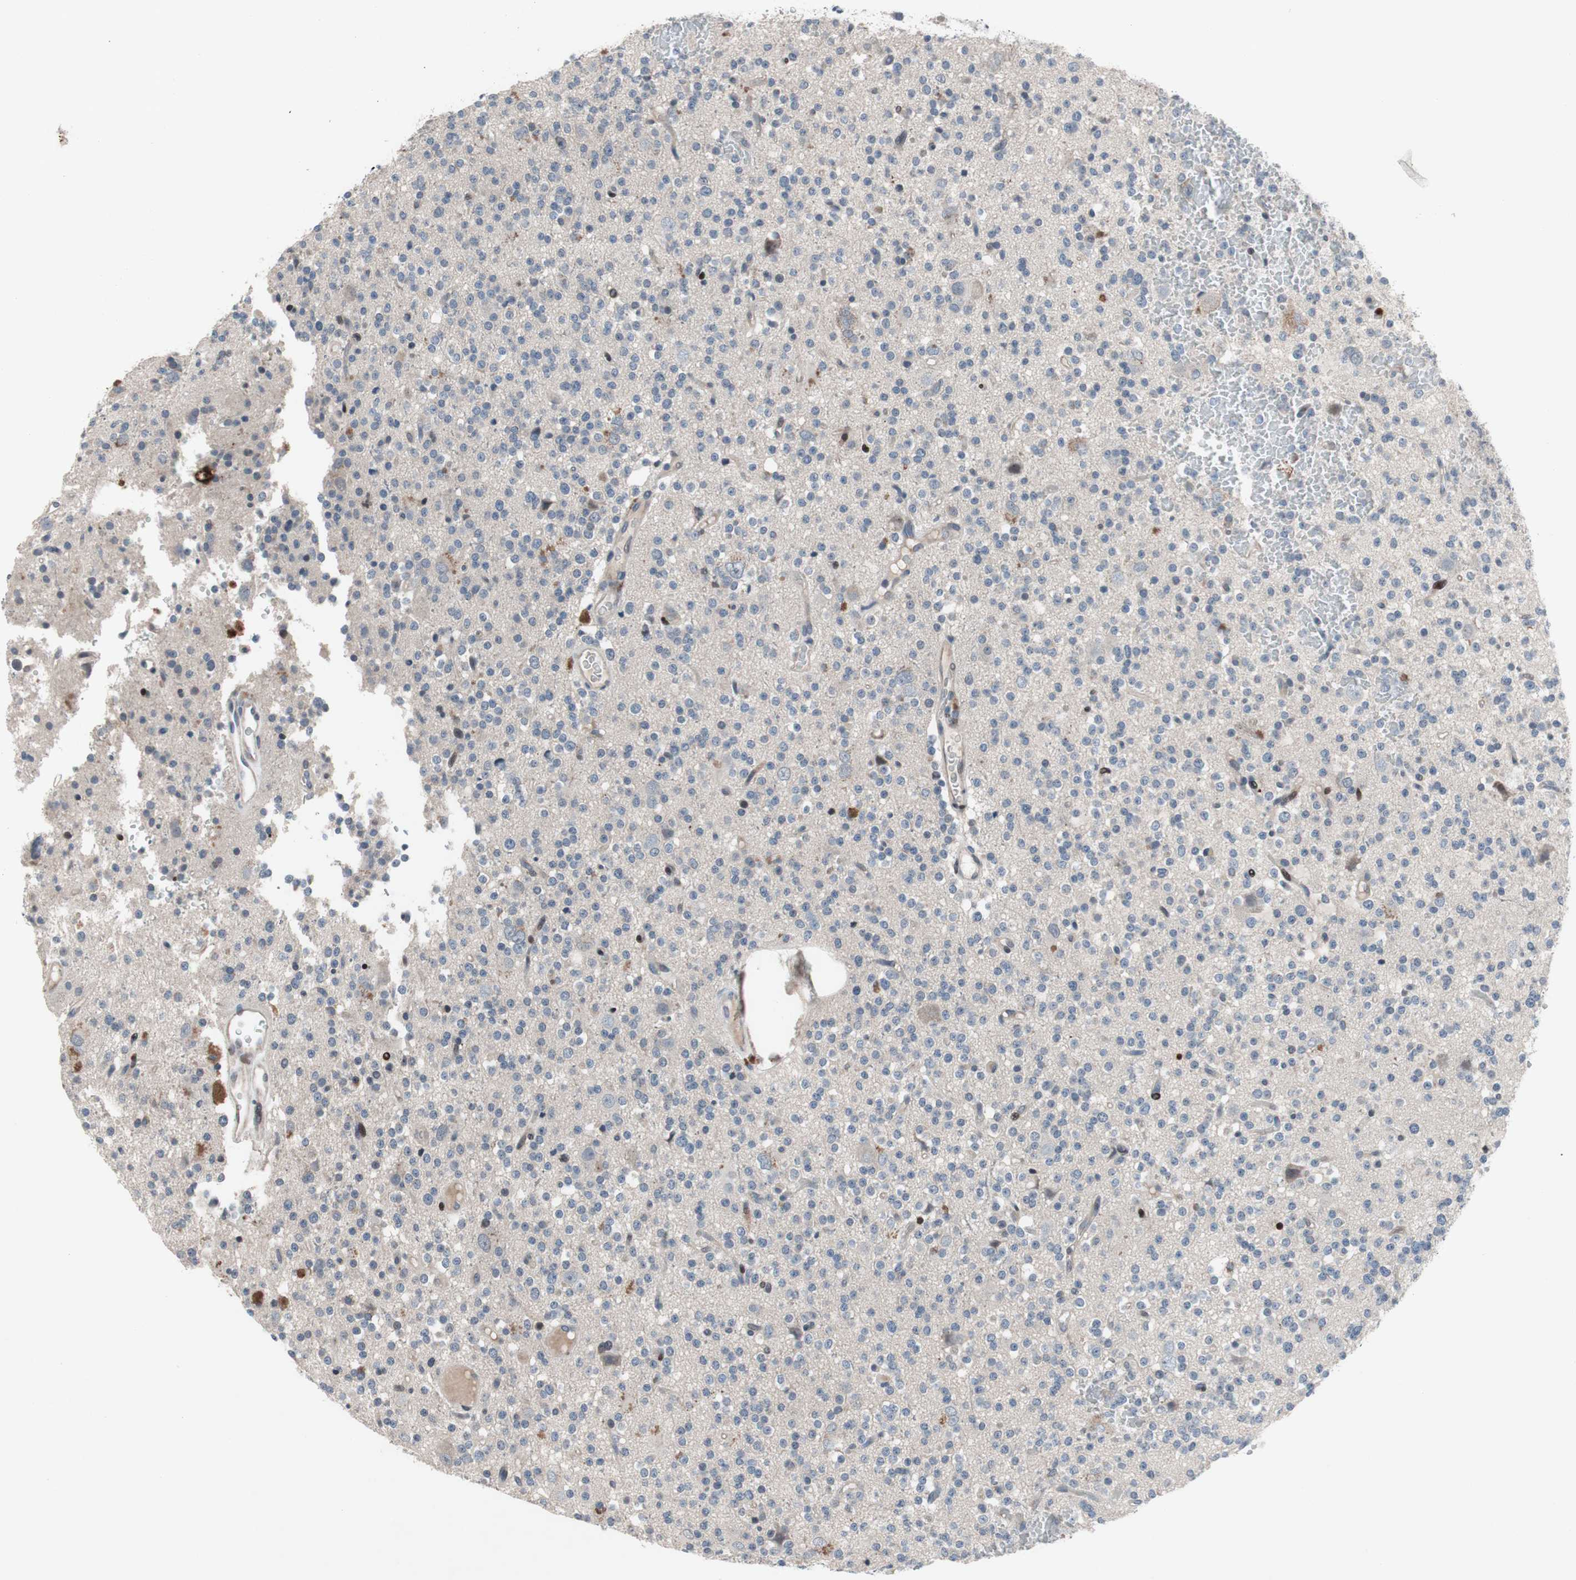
{"staining": {"intensity": "negative", "quantity": "none", "location": "none"}, "tissue": "glioma", "cell_type": "Tumor cells", "image_type": "cancer", "snomed": [{"axis": "morphology", "description": "Glioma, malignant, High grade"}, {"axis": "topography", "description": "Brain"}], "caption": "IHC photomicrograph of glioma stained for a protein (brown), which displays no staining in tumor cells.", "gene": "MUTYH", "patient": {"sex": "male", "age": 47}}